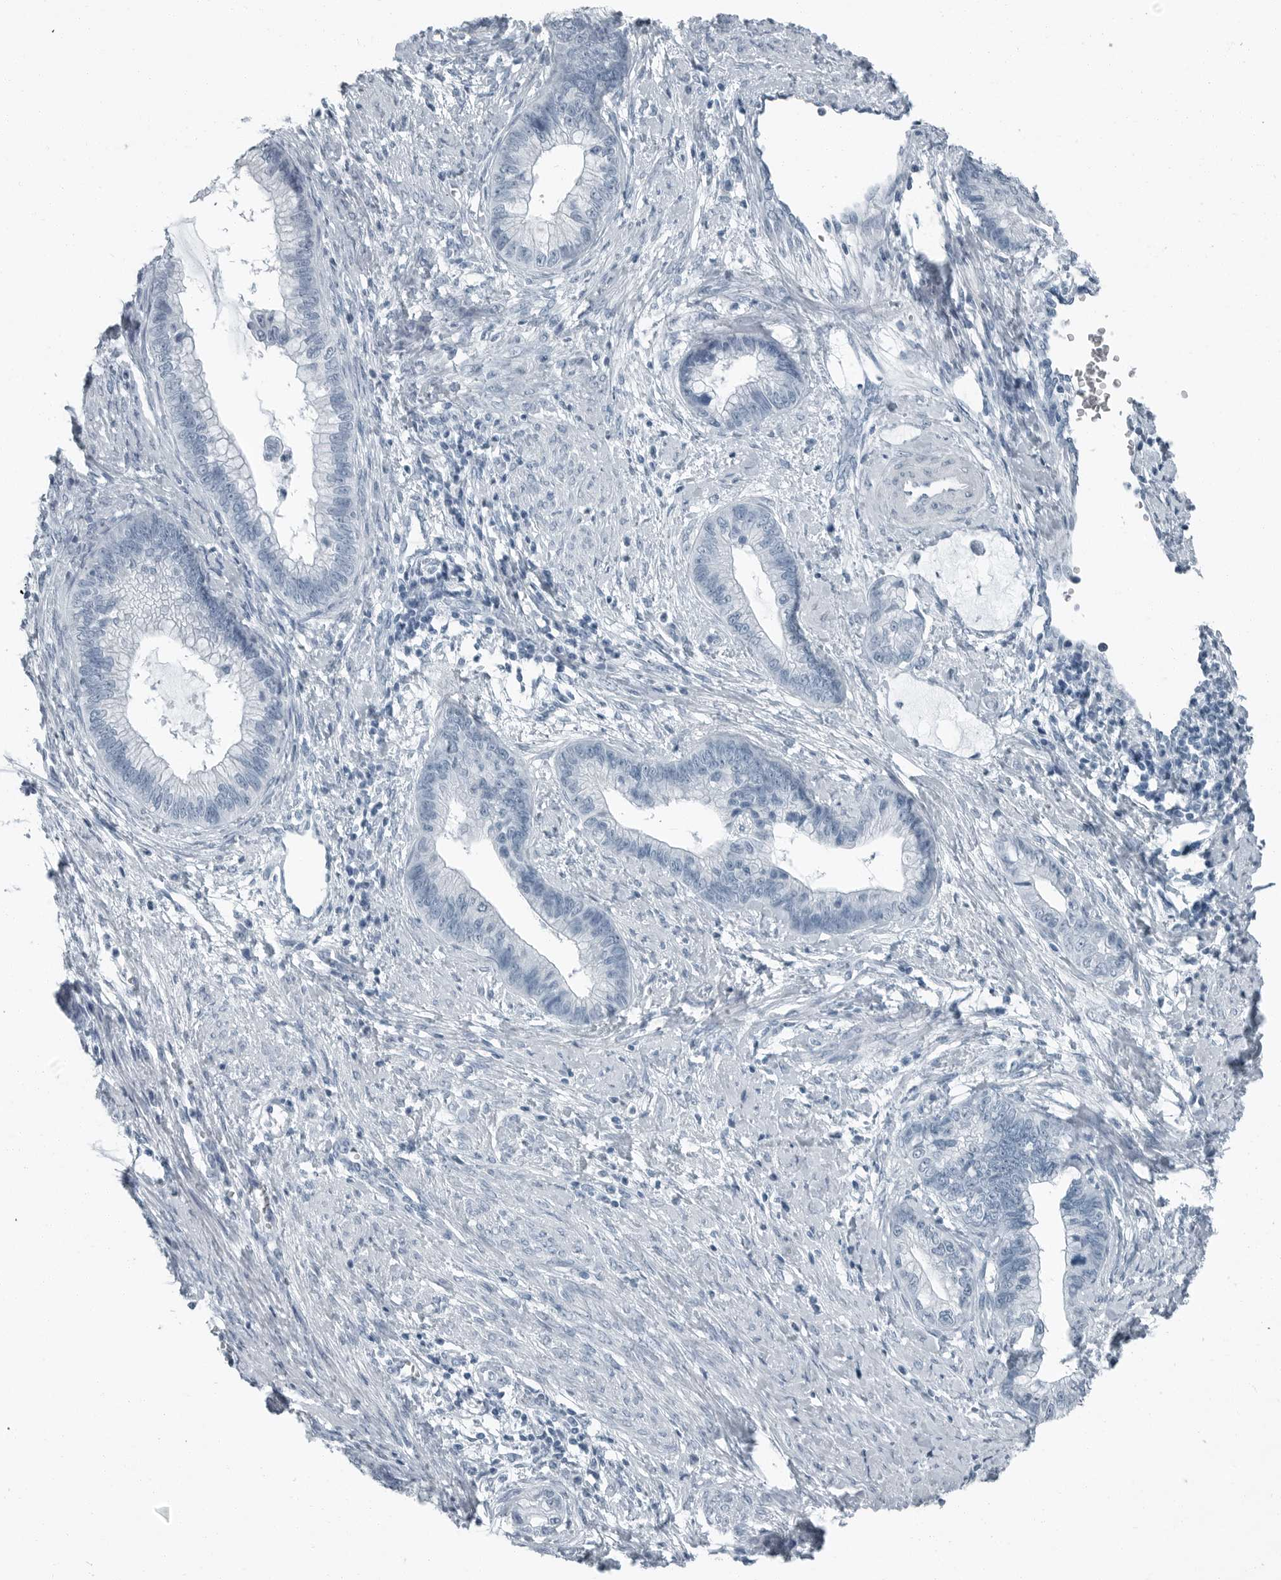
{"staining": {"intensity": "negative", "quantity": "none", "location": "none"}, "tissue": "cervical cancer", "cell_type": "Tumor cells", "image_type": "cancer", "snomed": [{"axis": "morphology", "description": "Adenocarcinoma, NOS"}, {"axis": "topography", "description": "Cervix"}], "caption": "This is an IHC photomicrograph of cervical cancer (adenocarcinoma). There is no positivity in tumor cells.", "gene": "FABP6", "patient": {"sex": "female", "age": 44}}